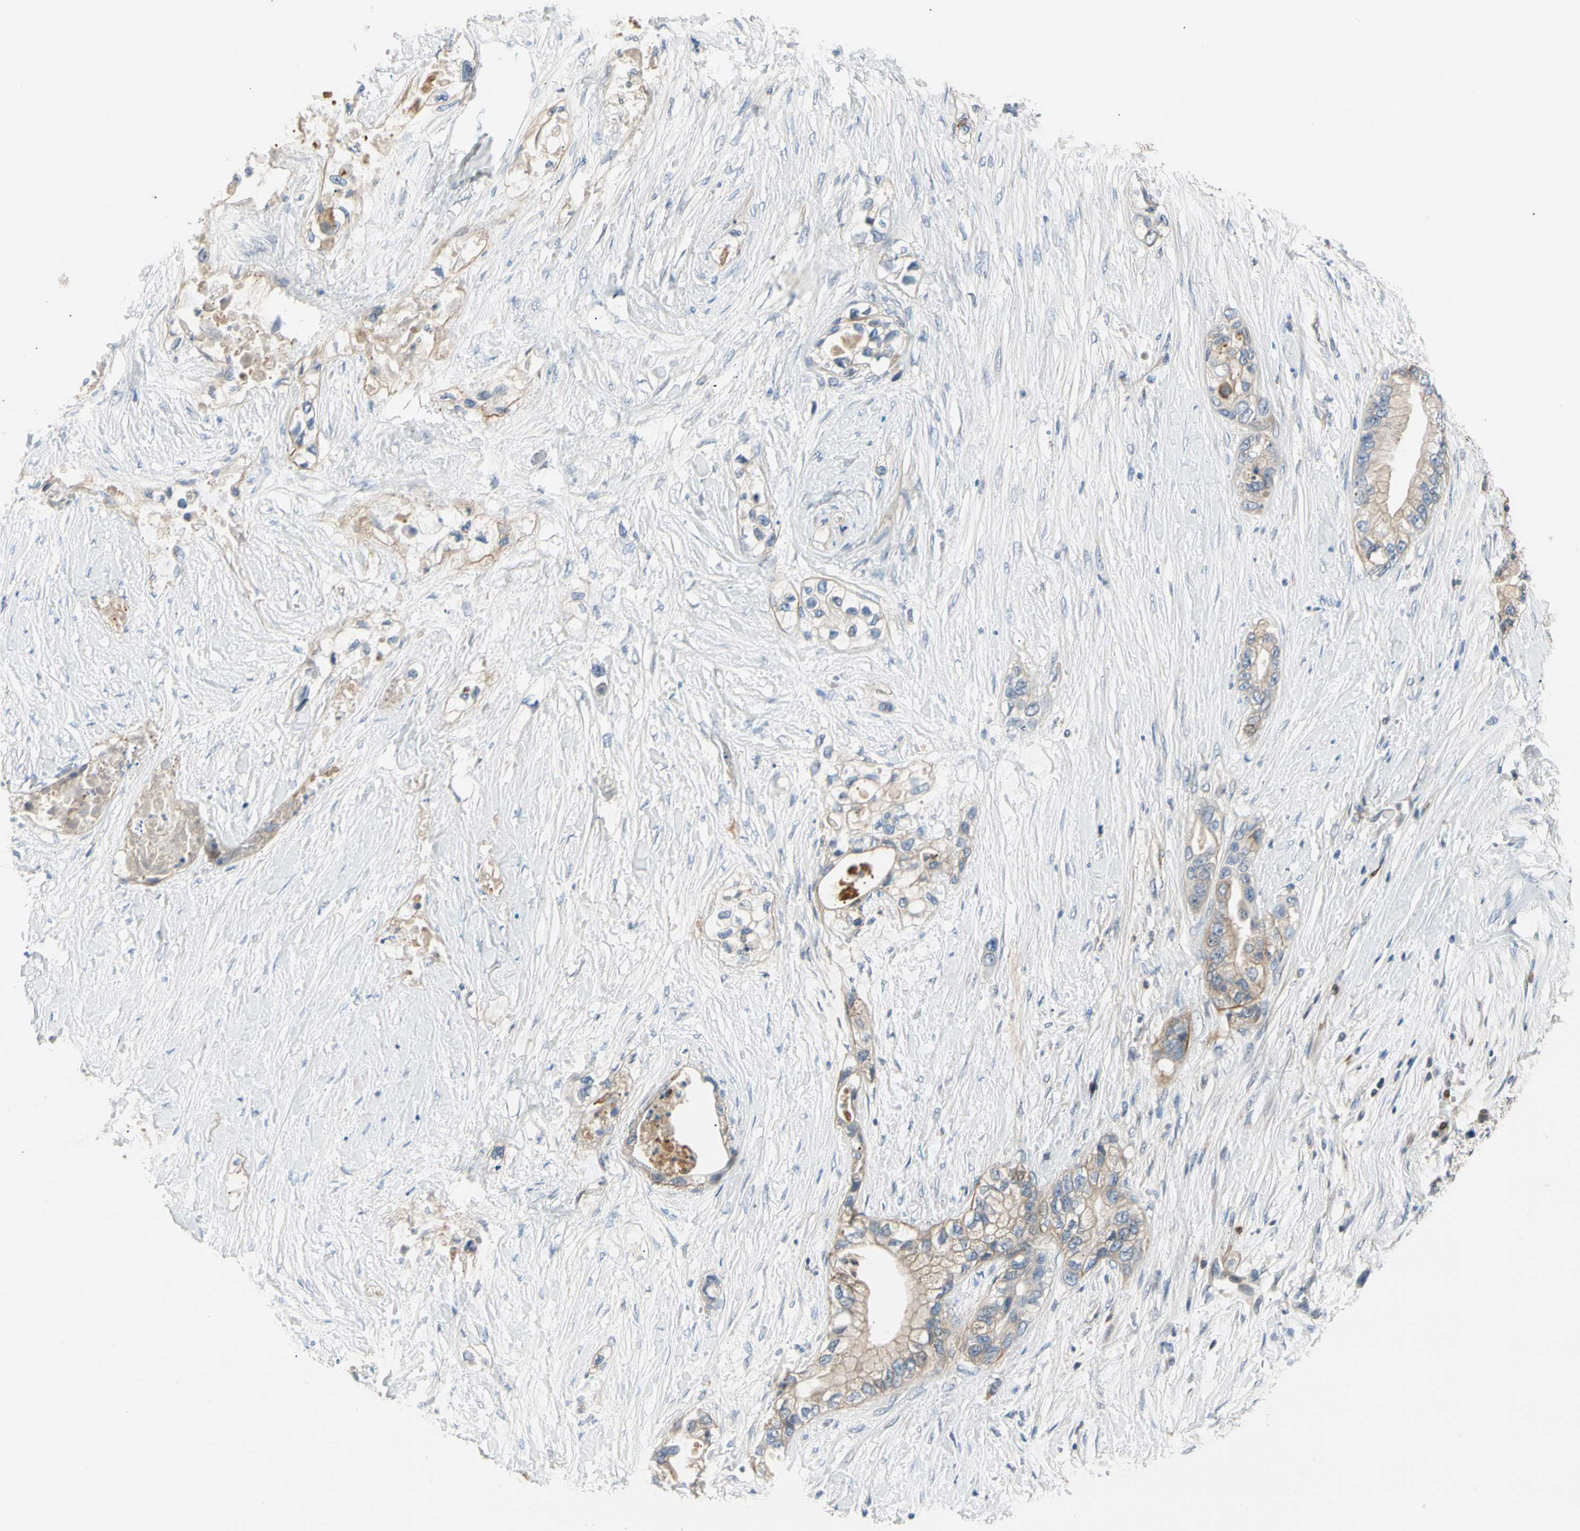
{"staining": {"intensity": "weak", "quantity": ">75%", "location": "cytoplasmic/membranous"}, "tissue": "pancreatic cancer", "cell_type": "Tumor cells", "image_type": "cancer", "snomed": [{"axis": "morphology", "description": "Adenocarcinoma, NOS"}, {"axis": "topography", "description": "Pancreas"}], "caption": "A low amount of weak cytoplasmic/membranous positivity is identified in approximately >75% of tumor cells in adenocarcinoma (pancreatic) tissue.", "gene": "TNFRSF18", "patient": {"sex": "female", "age": 70}}